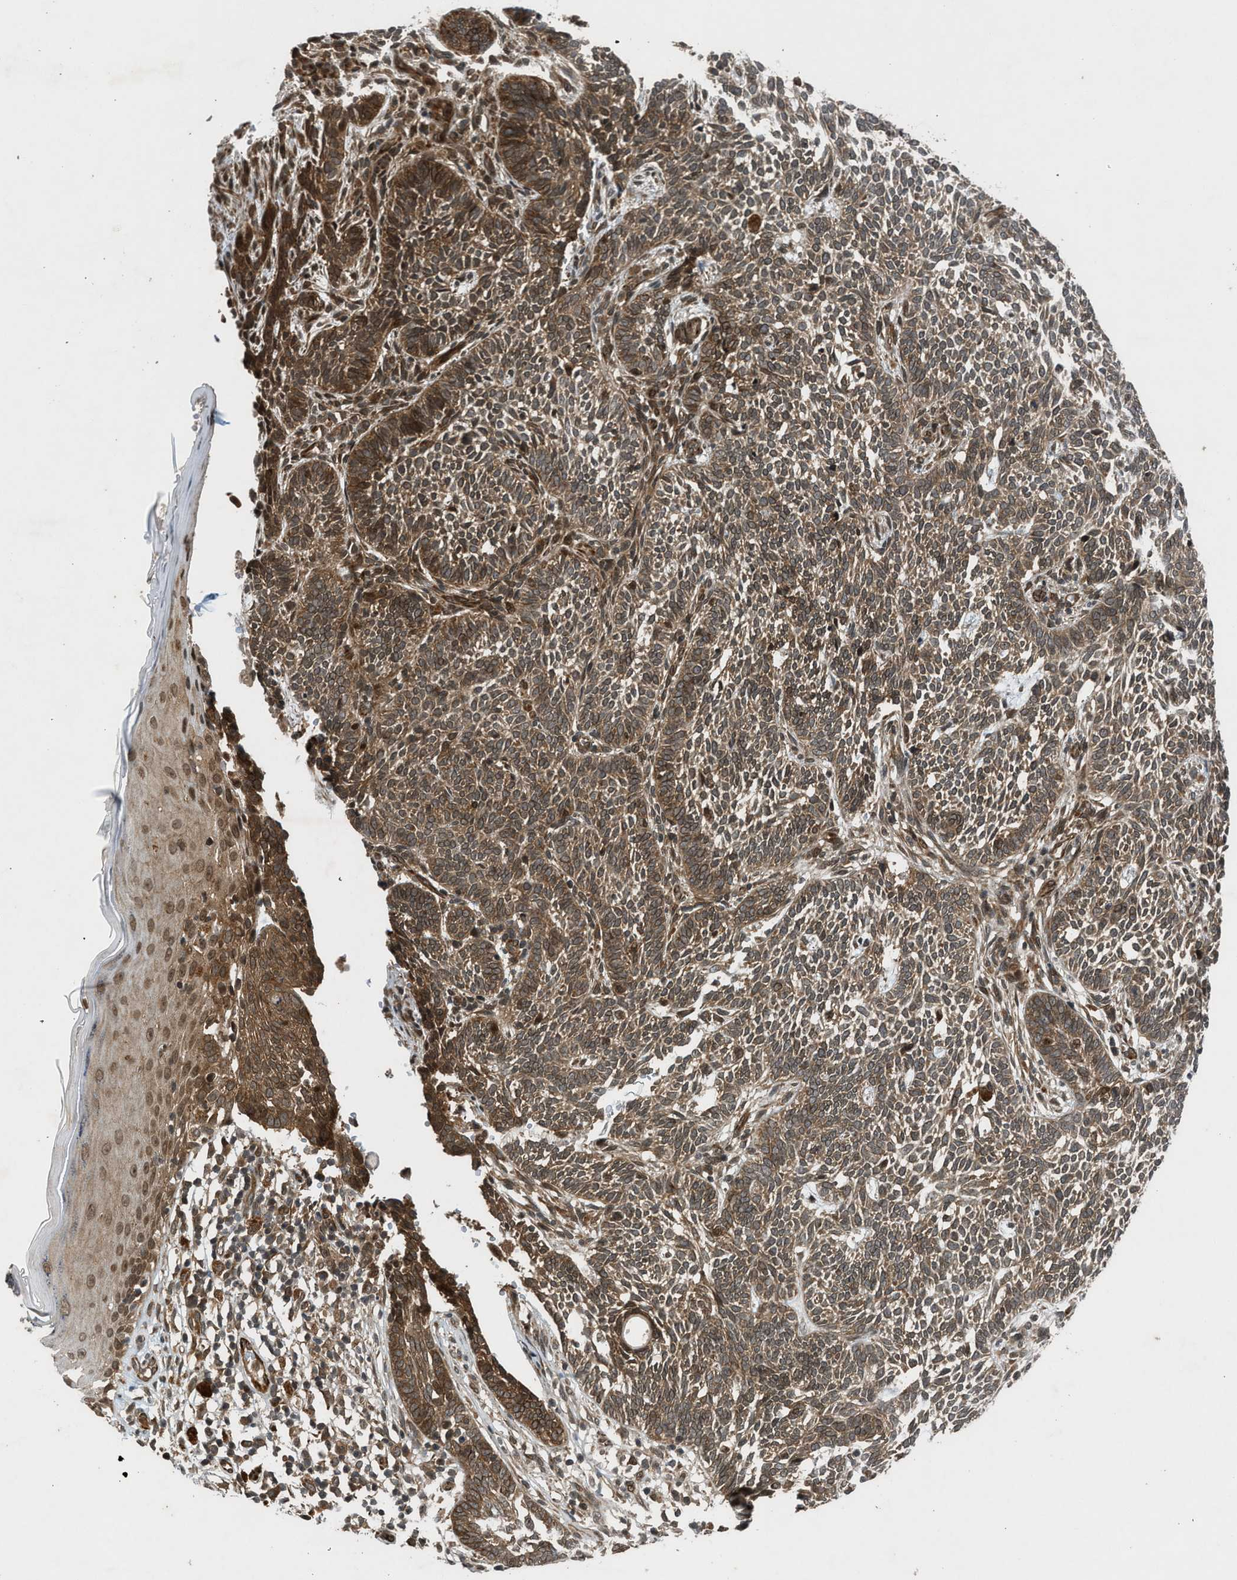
{"staining": {"intensity": "strong", "quantity": ">75%", "location": "cytoplasmic/membranous"}, "tissue": "skin cancer", "cell_type": "Tumor cells", "image_type": "cancer", "snomed": [{"axis": "morphology", "description": "Normal tissue, NOS"}, {"axis": "morphology", "description": "Basal cell carcinoma"}, {"axis": "topography", "description": "Skin"}], "caption": "Brown immunohistochemical staining in human skin cancer displays strong cytoplasmic/membranous expression in approximately >75% of tumor cells.", "gene": "TXNL1", "patient": {"sex": "male", "age": 87}}